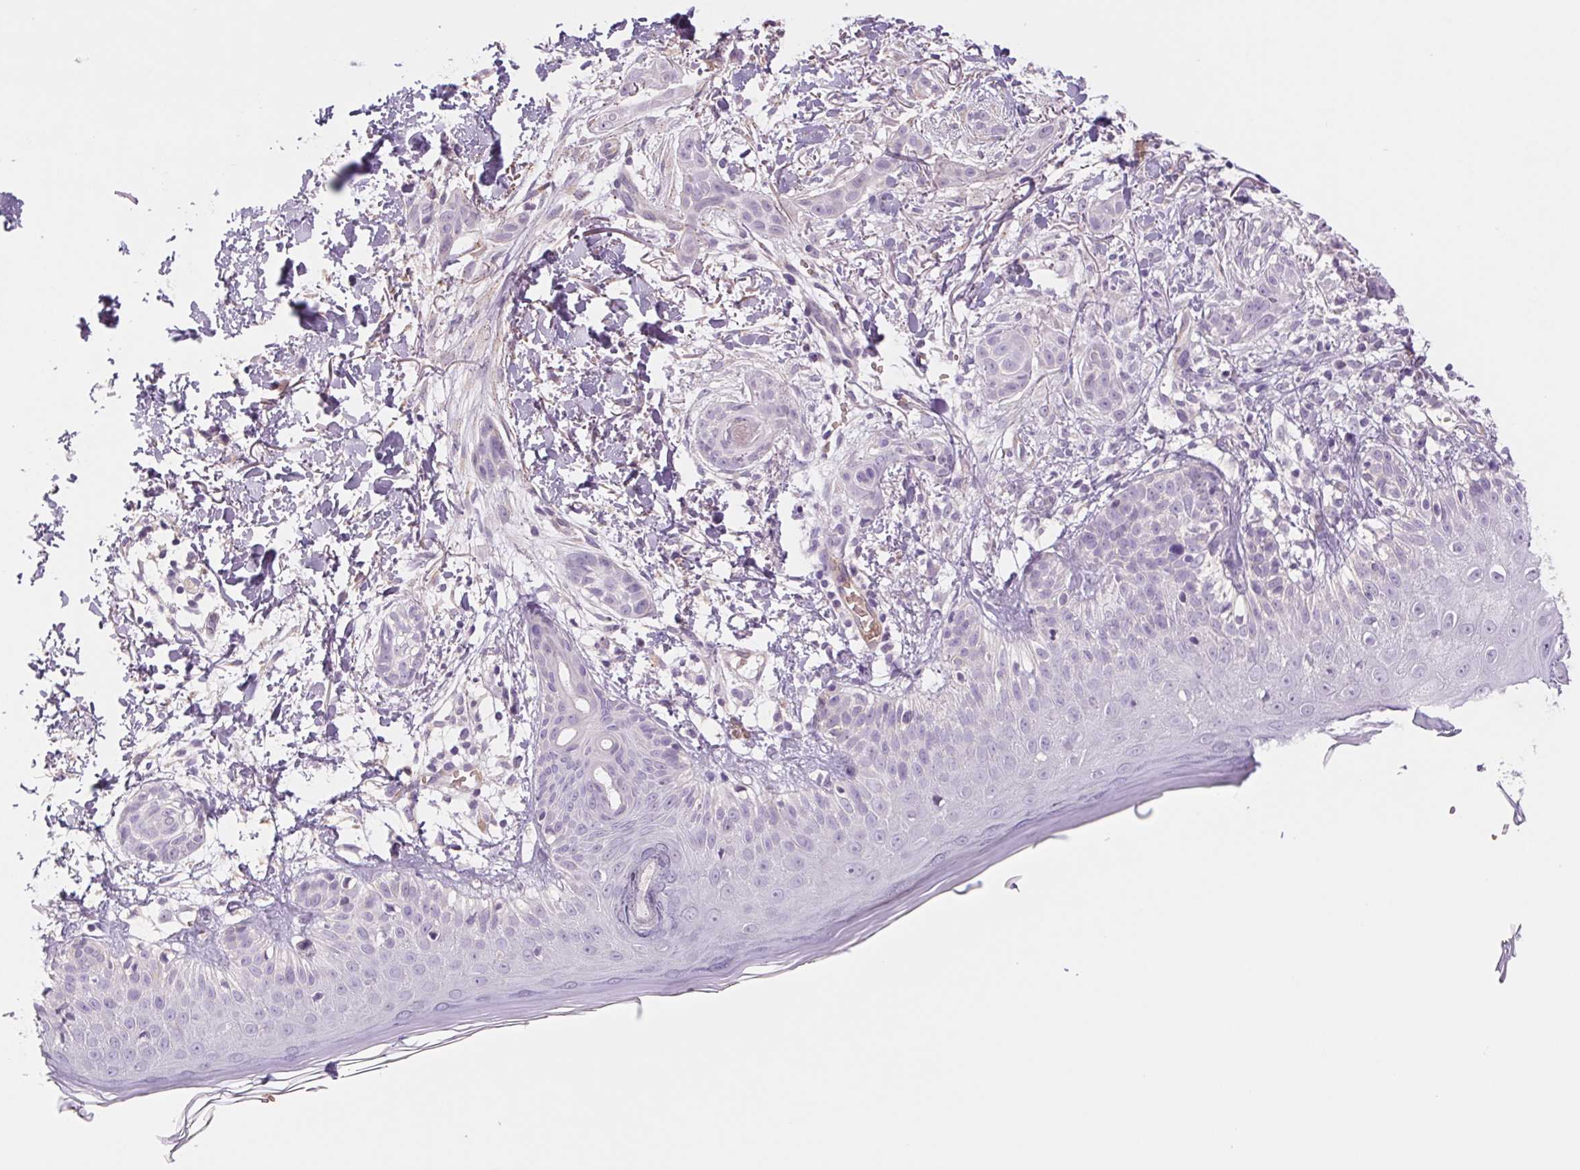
{"staining": {"intensity": "negative", "quantity": "none", "location": "none"}, "tissue": "skin cancer", "cell_type": "Tumor cells", "image_type": "cancer", "snomed": [{"axis": "morphology", "description": "Basal cell carcinoma"}, {"axis": "morphology", "description": "BCC, high aggressive"}, {"axis": "topography", "description": "Skin"}], "caption": "This image is of skin basal cell carcinoma stained with IHC to label a protein in brown with the nuclei are counter-stained blue. There is no positivity in tumor cells. (DAB IHC with hematoxylin counter stain).", "gene": "IGFL3", "patient": {"sex": "male", "age": 64}}